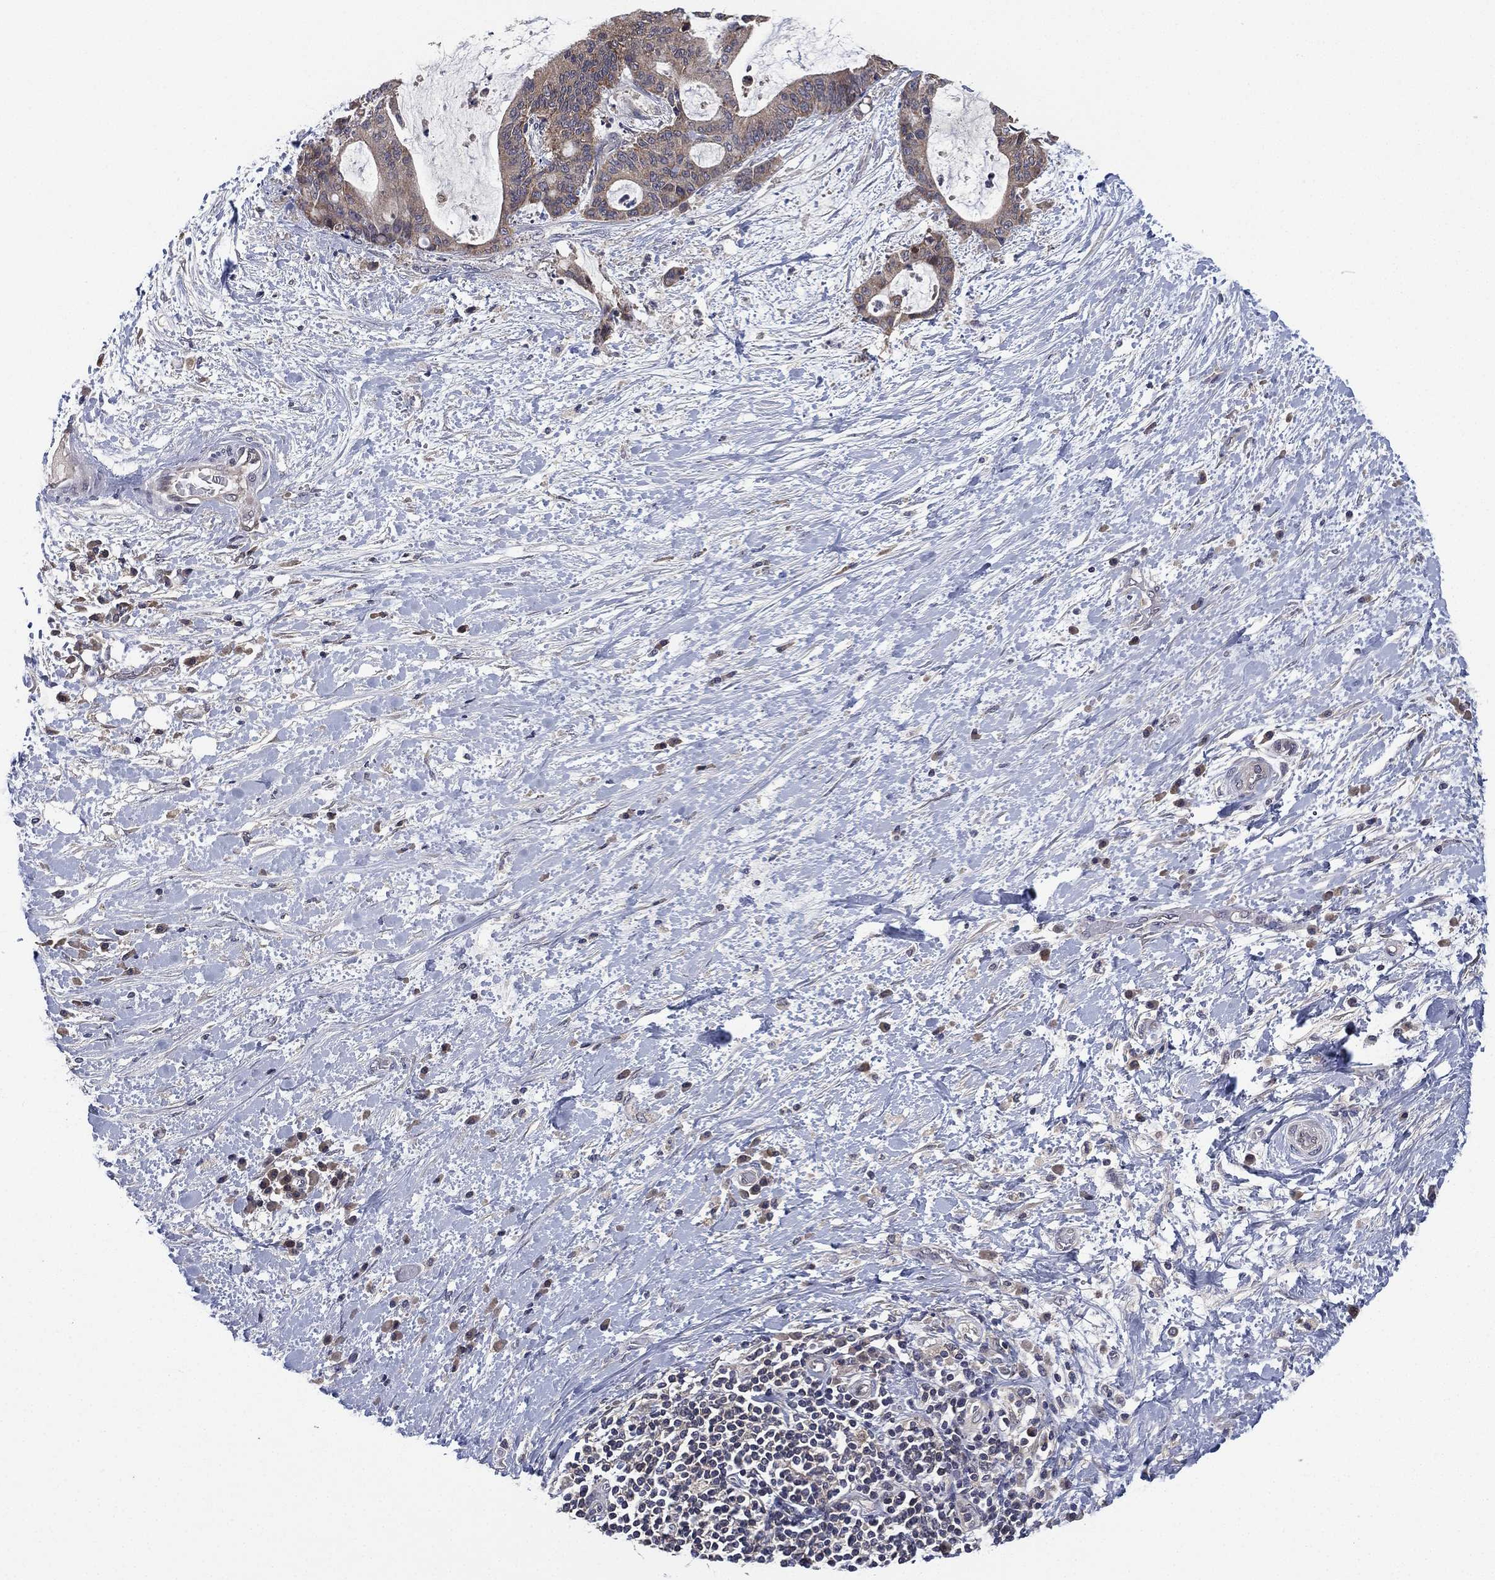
{"staining": {"intensity": "weak", "quantity": ">75%", "location": "cytoplasmic/membranous"}, "tissue": "liver cancer", "cell_type": "Tumor cells", "image_type": "cancer", "snomed": [{"axis": "morphology", "description": "Cholangiocarcinoma"}, {"axis": "topography", "description": "Liver"}], "caption": "An IHC histopathology image of tumor tissue is shown. Protein staining in brown labels weak cytoplasmic/membranous positivity in liver cholangiocarcinoma within tumor cells.", "gene": "MPP7", "patient": {"sex": "female", "age": 73}}